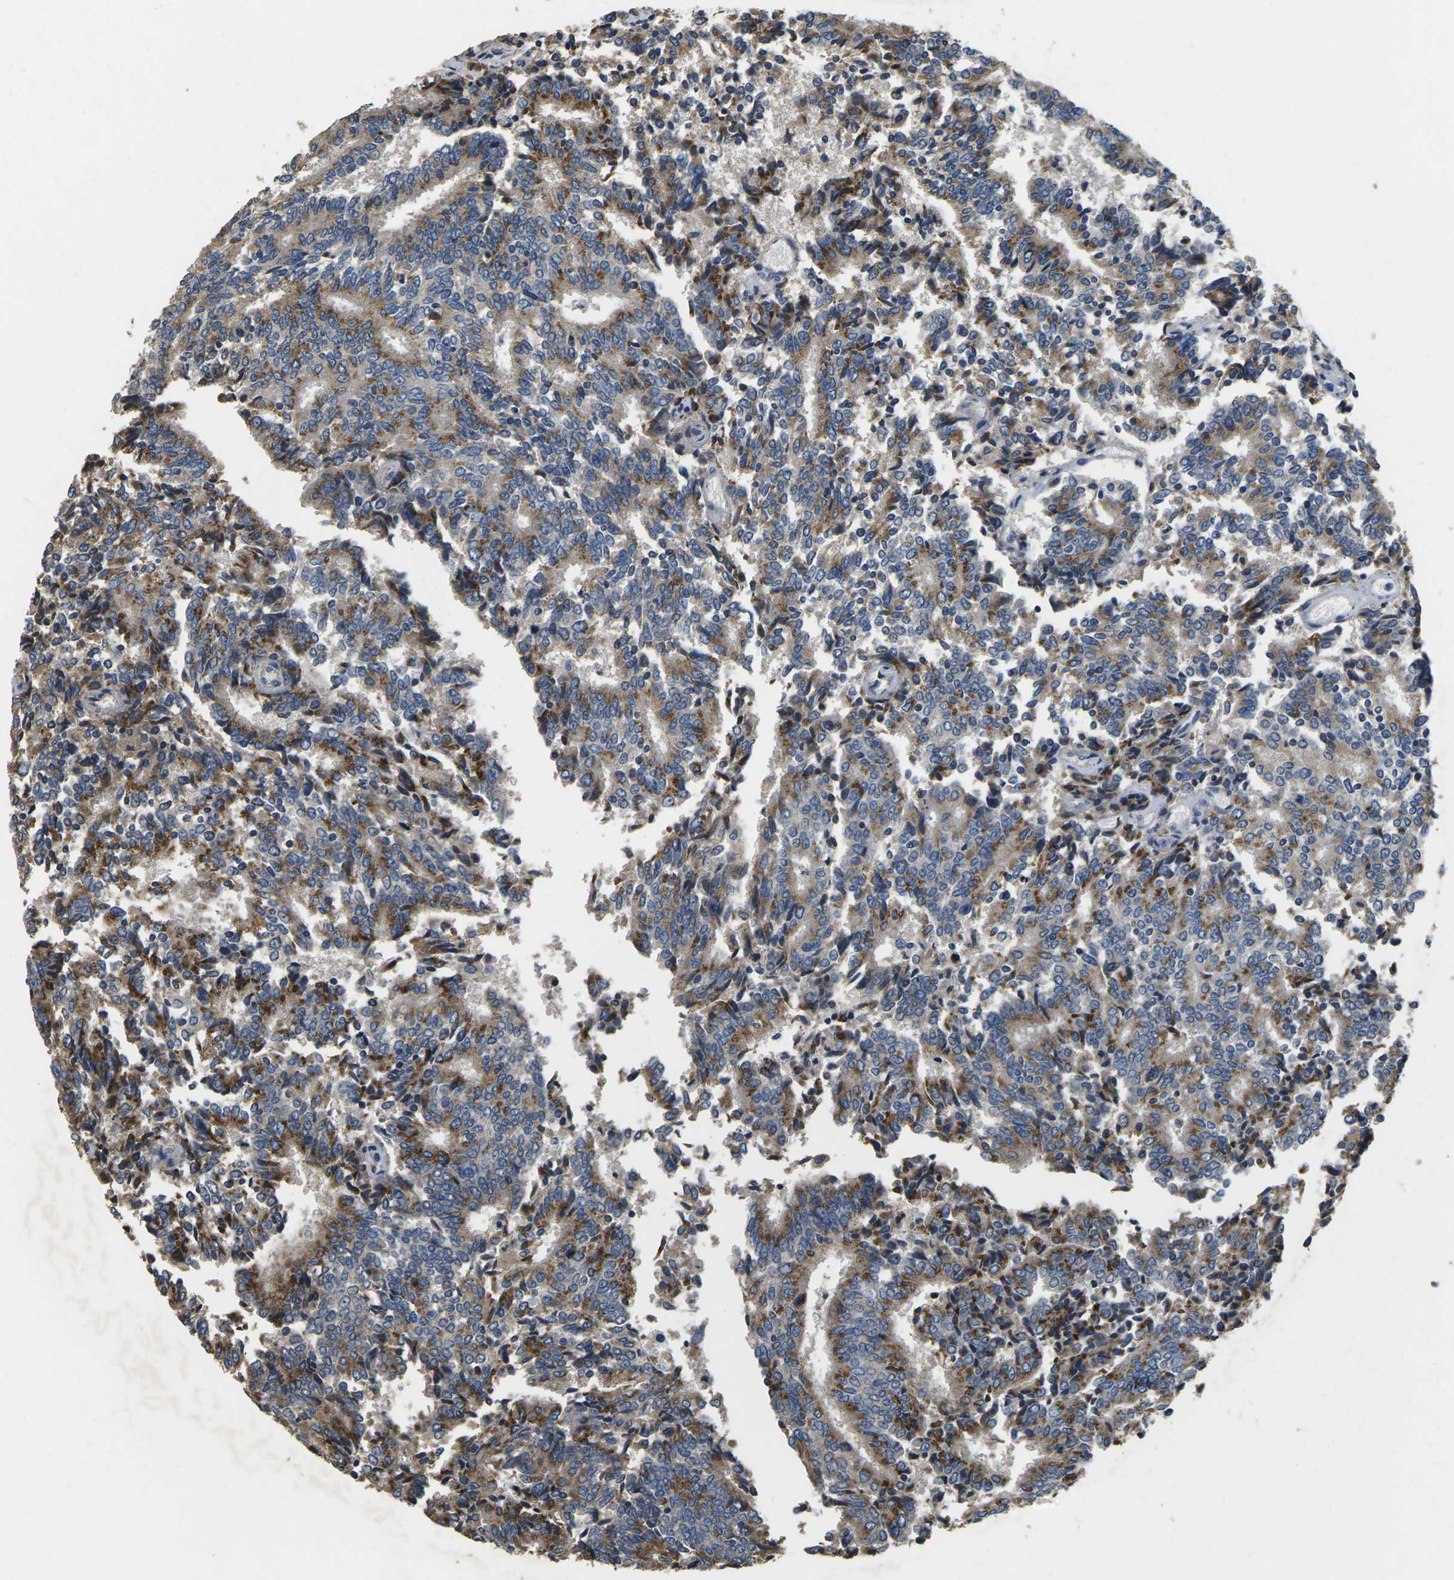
{"staining": {"intensity": "moderate", "quantity": "25%-75%", "location": "cytoplasmic/membranous"}, "tissue": "prostate cancer", "cell_type": "Tumor cells", "image_type": "cancer", "snomed": [{"axis": "morphology", "description": "Normal tissue, NOS"}, {"axis": "morphology", "description": "Adenocarcinoma, High grade"}, {"axis": "topography", "description": "Prostate"}, {"axis": "topography", "description": "Seminal veicle"}], "caption": "Prostate cancer (adenocarcinoma (high-grade)) stained for a protein (brown) exhibits moderate cytoplasmic/membranous positive positivity in about 25%-75% of tumor cells.", "gene": "B4GAT1", "patient": {"sex": "male", "age": 55}}